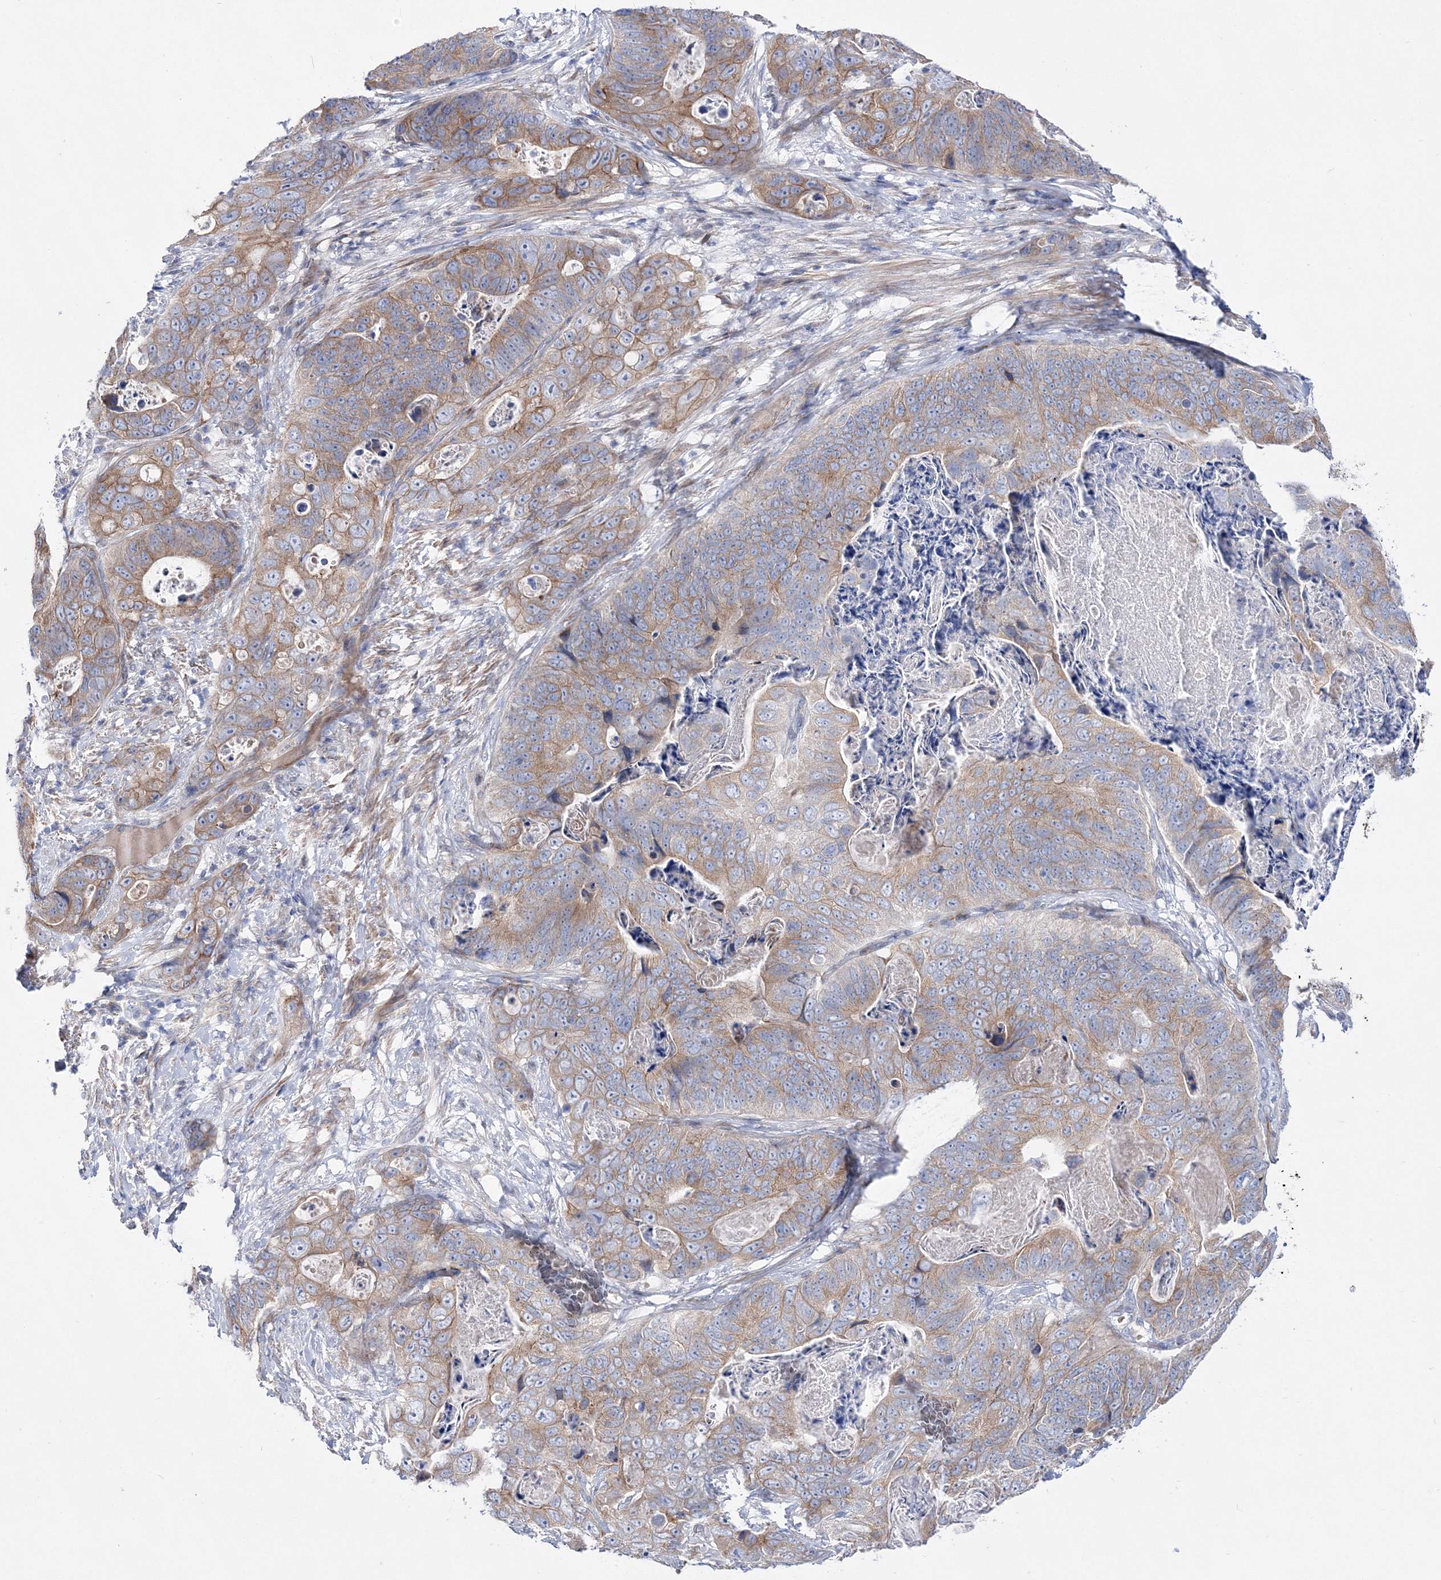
{"staining": {"intensity": "moderate", "quantity": ">75%", "location": "cytoplasmic/membranous"}, "tissue": "stomach cancer", "cell_type": "Tumor cells", "image_type": "cancer", "snomed": [{"axis": "morphology", "description": "Normal tissue, NOS"}, {"axis": "morphology", "description": "Adenocarcinoma, NOS"}, {"axis": "topography", "description": "Stomach"}], "caption": "Brown immunohistochemical staining in stomach cancer exhibits moderate cytoplasmic/membranous positivity in about >75% of tumor cells.", "gene": "ARHGAP32", "patient": {"sex": "female", "age": 89}}